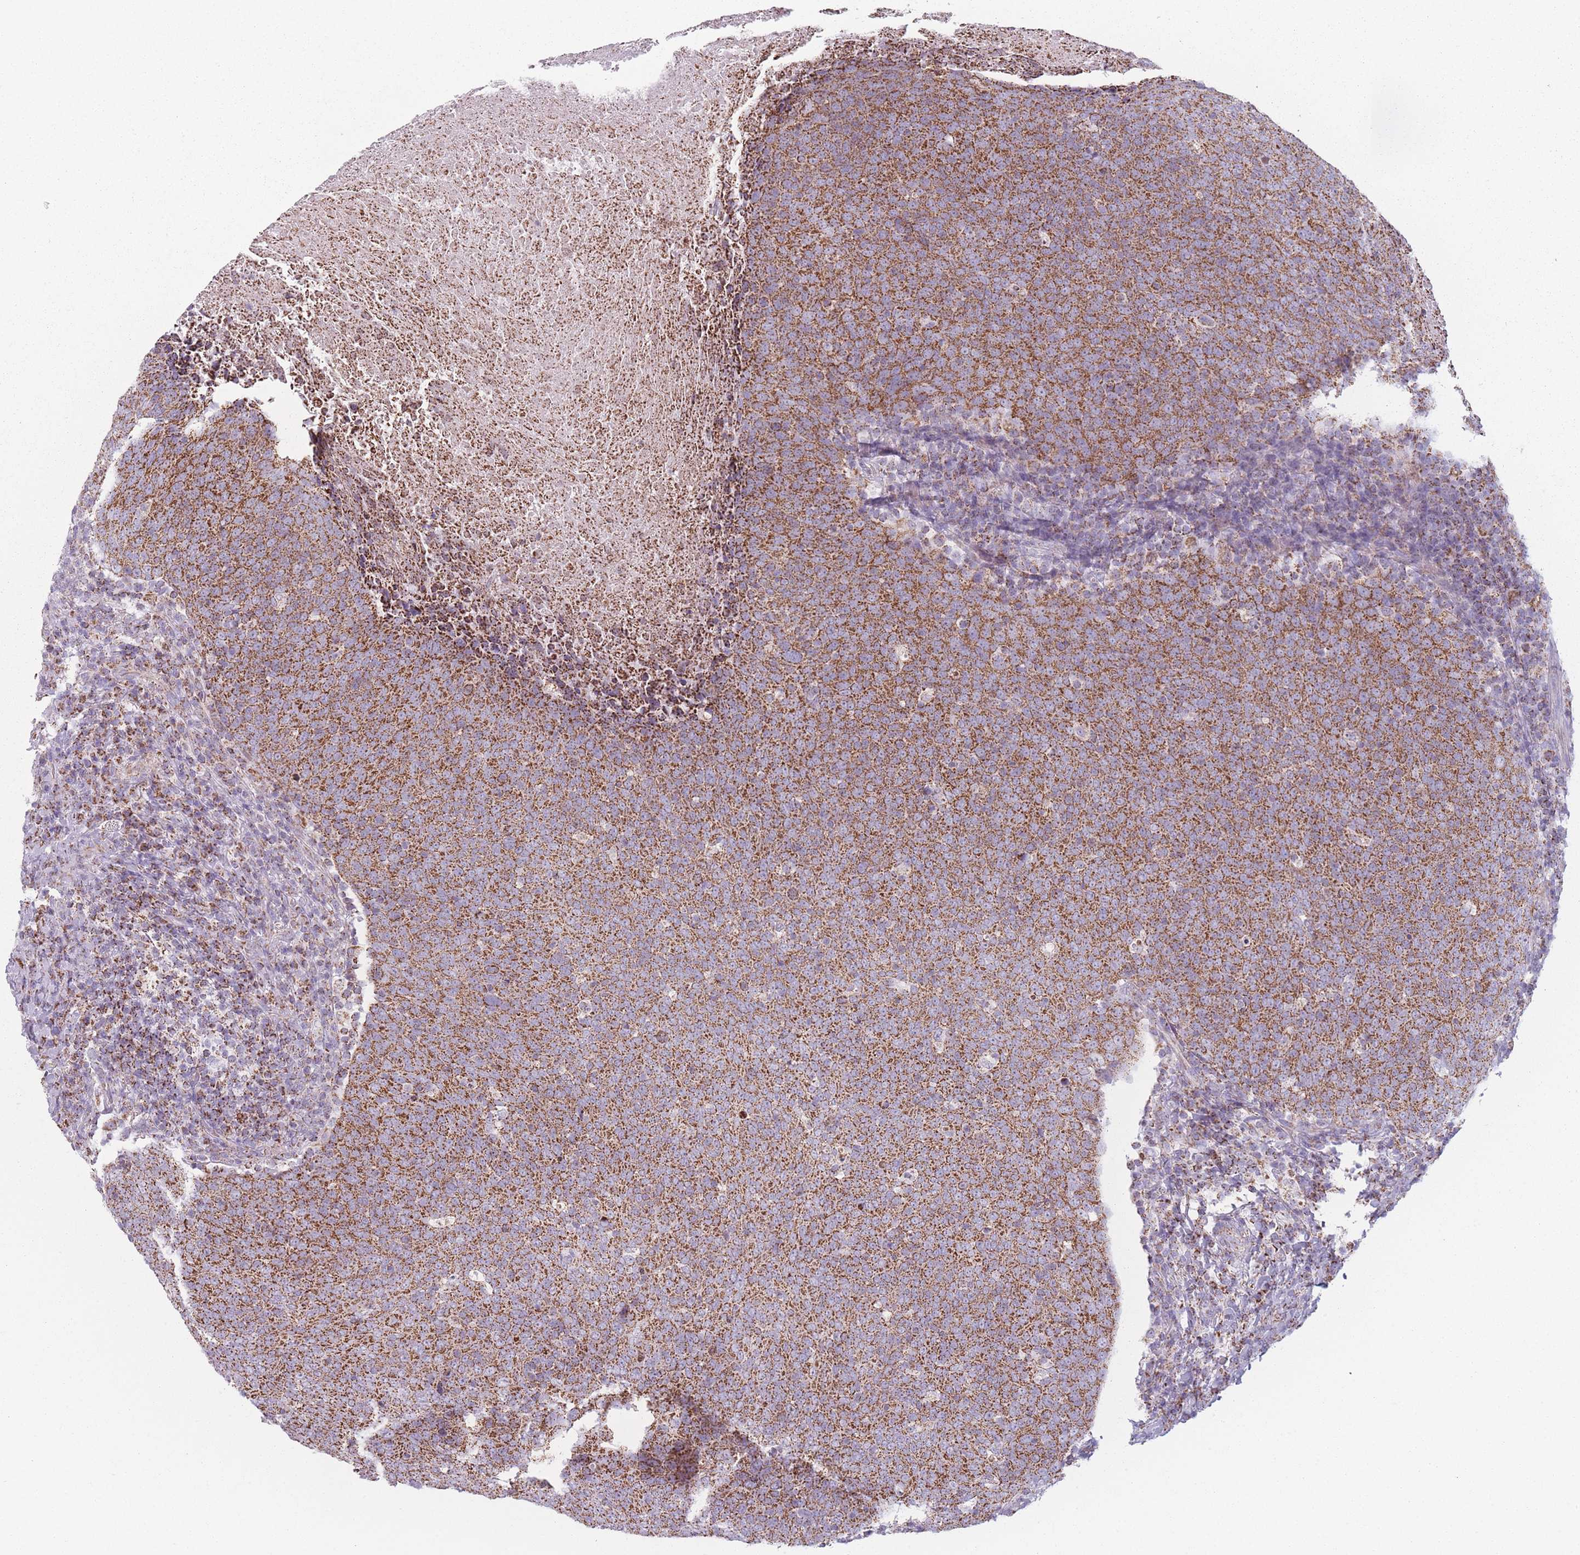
{"staining": {"intensity": "strong", "quantity": ">75%", "location": "cytoplasmic/membranous"}, "tissue": "head and neck cancer", "cell_type": "Tumor cells", "image_type": "cancer", "snomed": [{"axis": "morphology", "description": "Squamous cell carcinoma, NOS"}, {"axis": "morphology", "description": "Squamous cell carcinoma, metastatic, NOS"}, {"axis": "topography", "description": "Lymph node"}, {"axis": "topography", "description": "Head-Neck"}], "caption": "Protein analysis of head and neck squamous cell carcinoma tissue demonstrates strong cytoplasmic/membranous expression in approximately >75% of tumor cells. The protein of interest is stained brown, and the nuclei are stained in blue (DAB (3,3'-diaminobenzidine) IHC with brightfield microscopy, high magnification).", "gene": "DCHS1", "patient": {"sex": "male", "age": 62}}